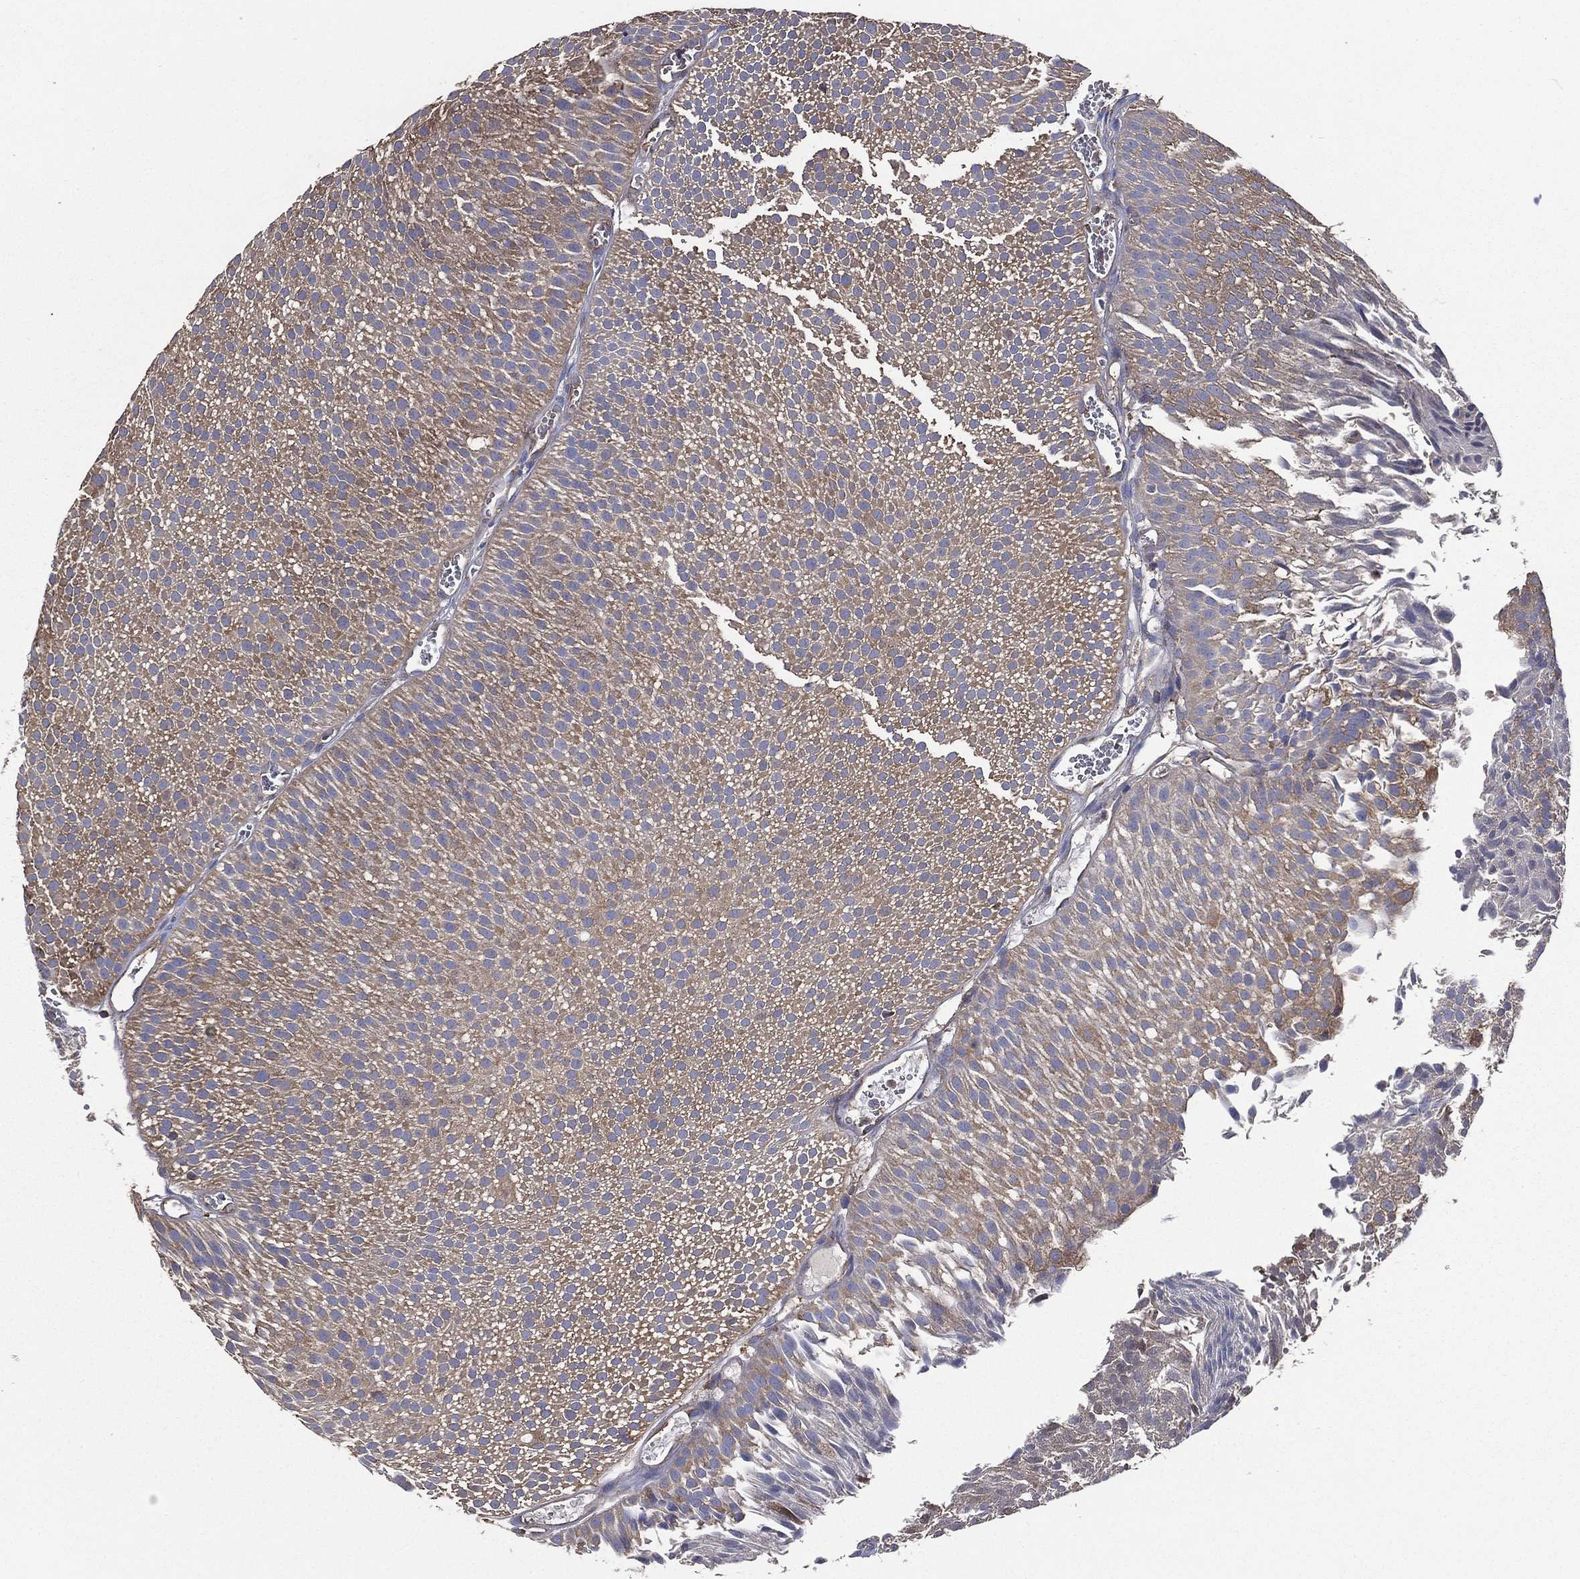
{"staining": {"intensity": "moderate", "quantity": ">75%", "location": "cytoplasmic/membranous"}, "tissue": "urothelial cancer", "cell_type": "Tumor cells", "image_type": "cancer", "snomed": [{"axis": "morphology", "description": "Urothelial carcinoma, Low grade"}, {"axis": "topography", "description": "Urinary bladder"}], "caption": "Immunohistochemical staining of low-grade urothelial carcinoma demonstrates moderate cytoplasmic/membranous protein staining in about >75% of tumor cells.", "gene": "SARS1", "patient": {"sex": "male", "age": 65}}